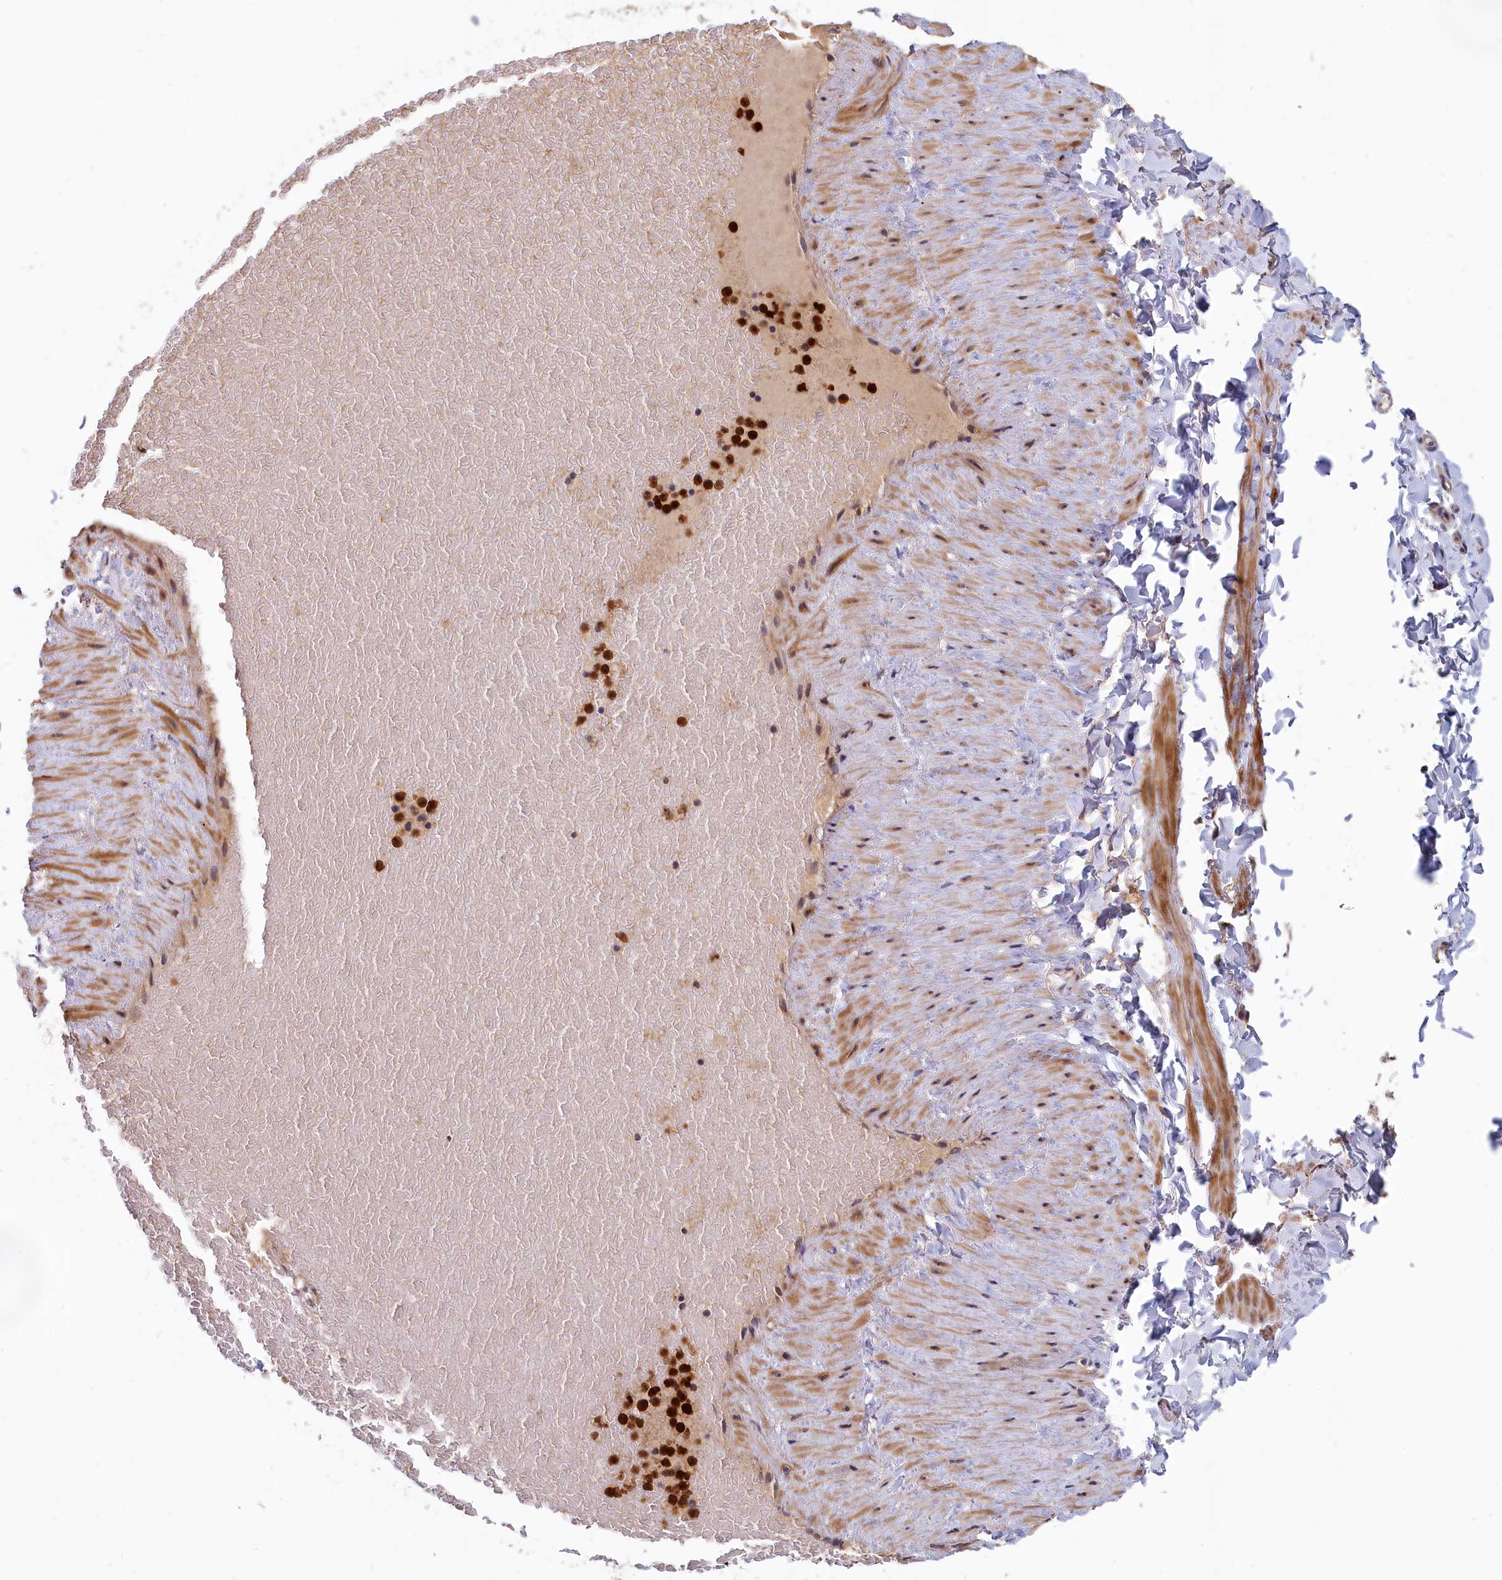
{"staining": {"intensity": "negative", "quantity": "none", "location": "none"}, "tissue": "adipose tissue", "cell_type": "Adipocytes", "image_type": "normal", "snomed": [{"axis": "morphology", "description": "Normal tissue, NOS"}, {"axis": "topography", "description": "Adipose tissue"}, {"axis": "topography", "description": "Vascular tissue"}, {"axis": "topography", "description": "Peripheral nerve tissue"}], "caption": "A photomicrograph of human adipose tissue is negative for staining in adipocytes. Nuclei are stained in blue.", "gene": "EPB41L4B", "patient": {"sex": "male", "age": 25}}